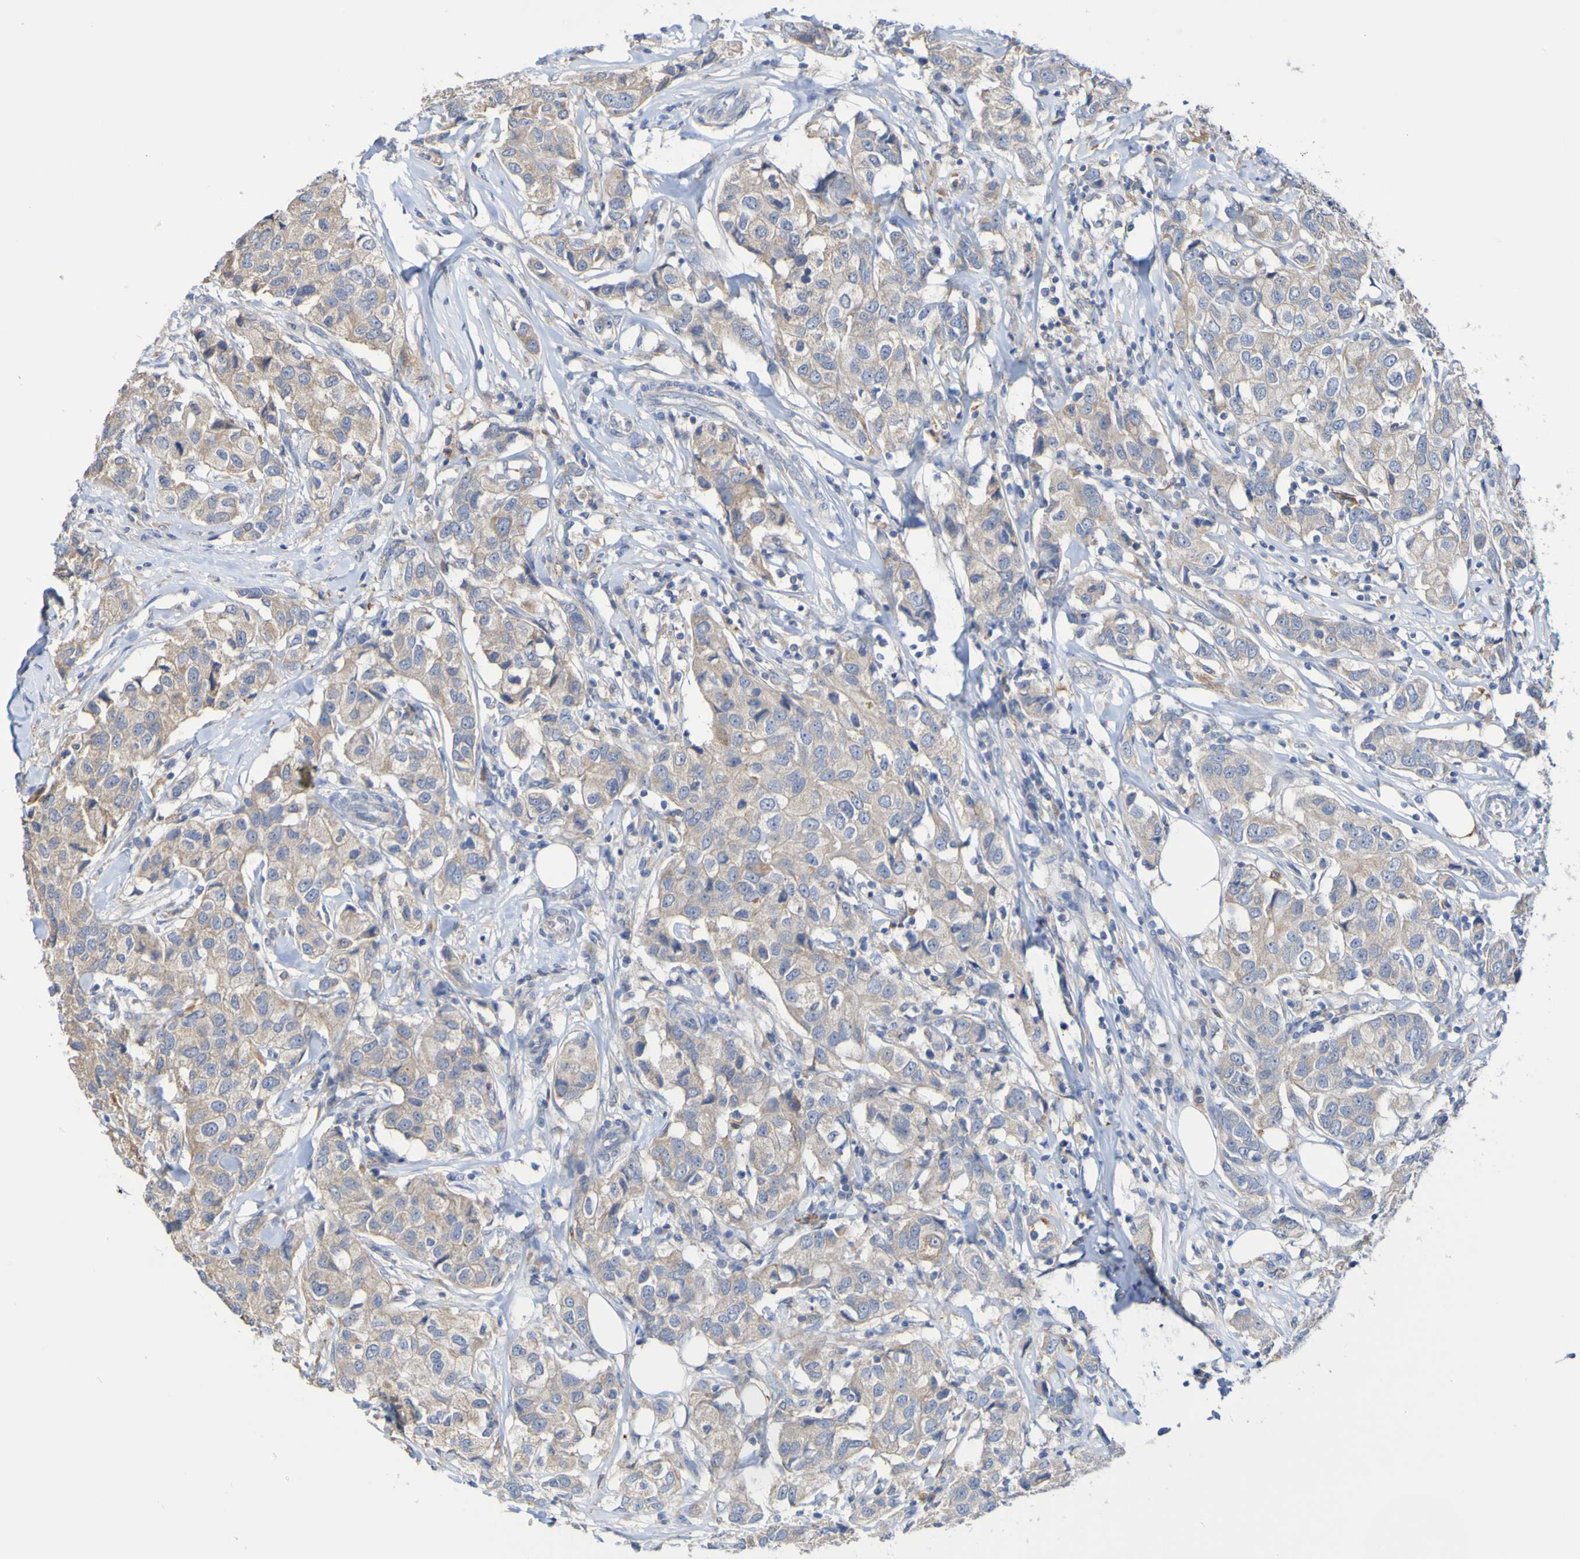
{"staining": {"intensity": "weak", "quantity": ">75%", "location": "cytoplasmic/membranous"}, "tissue": "breast cancer", "cell_type": "Tumor cells", "image_type": "cancer", "snomed": [{"axis": "morphology", "description": "Duct carcinoma"}, {"axis": "topography", "description": "Breast"}], "caption": "Weak cytoplasmic/membranous protein staining is present in about >75% of tumor cells in breast infiltrating ductal carcinoma.", "gene": "PHYH", "patient": {"sex": "female", "age": 80}}